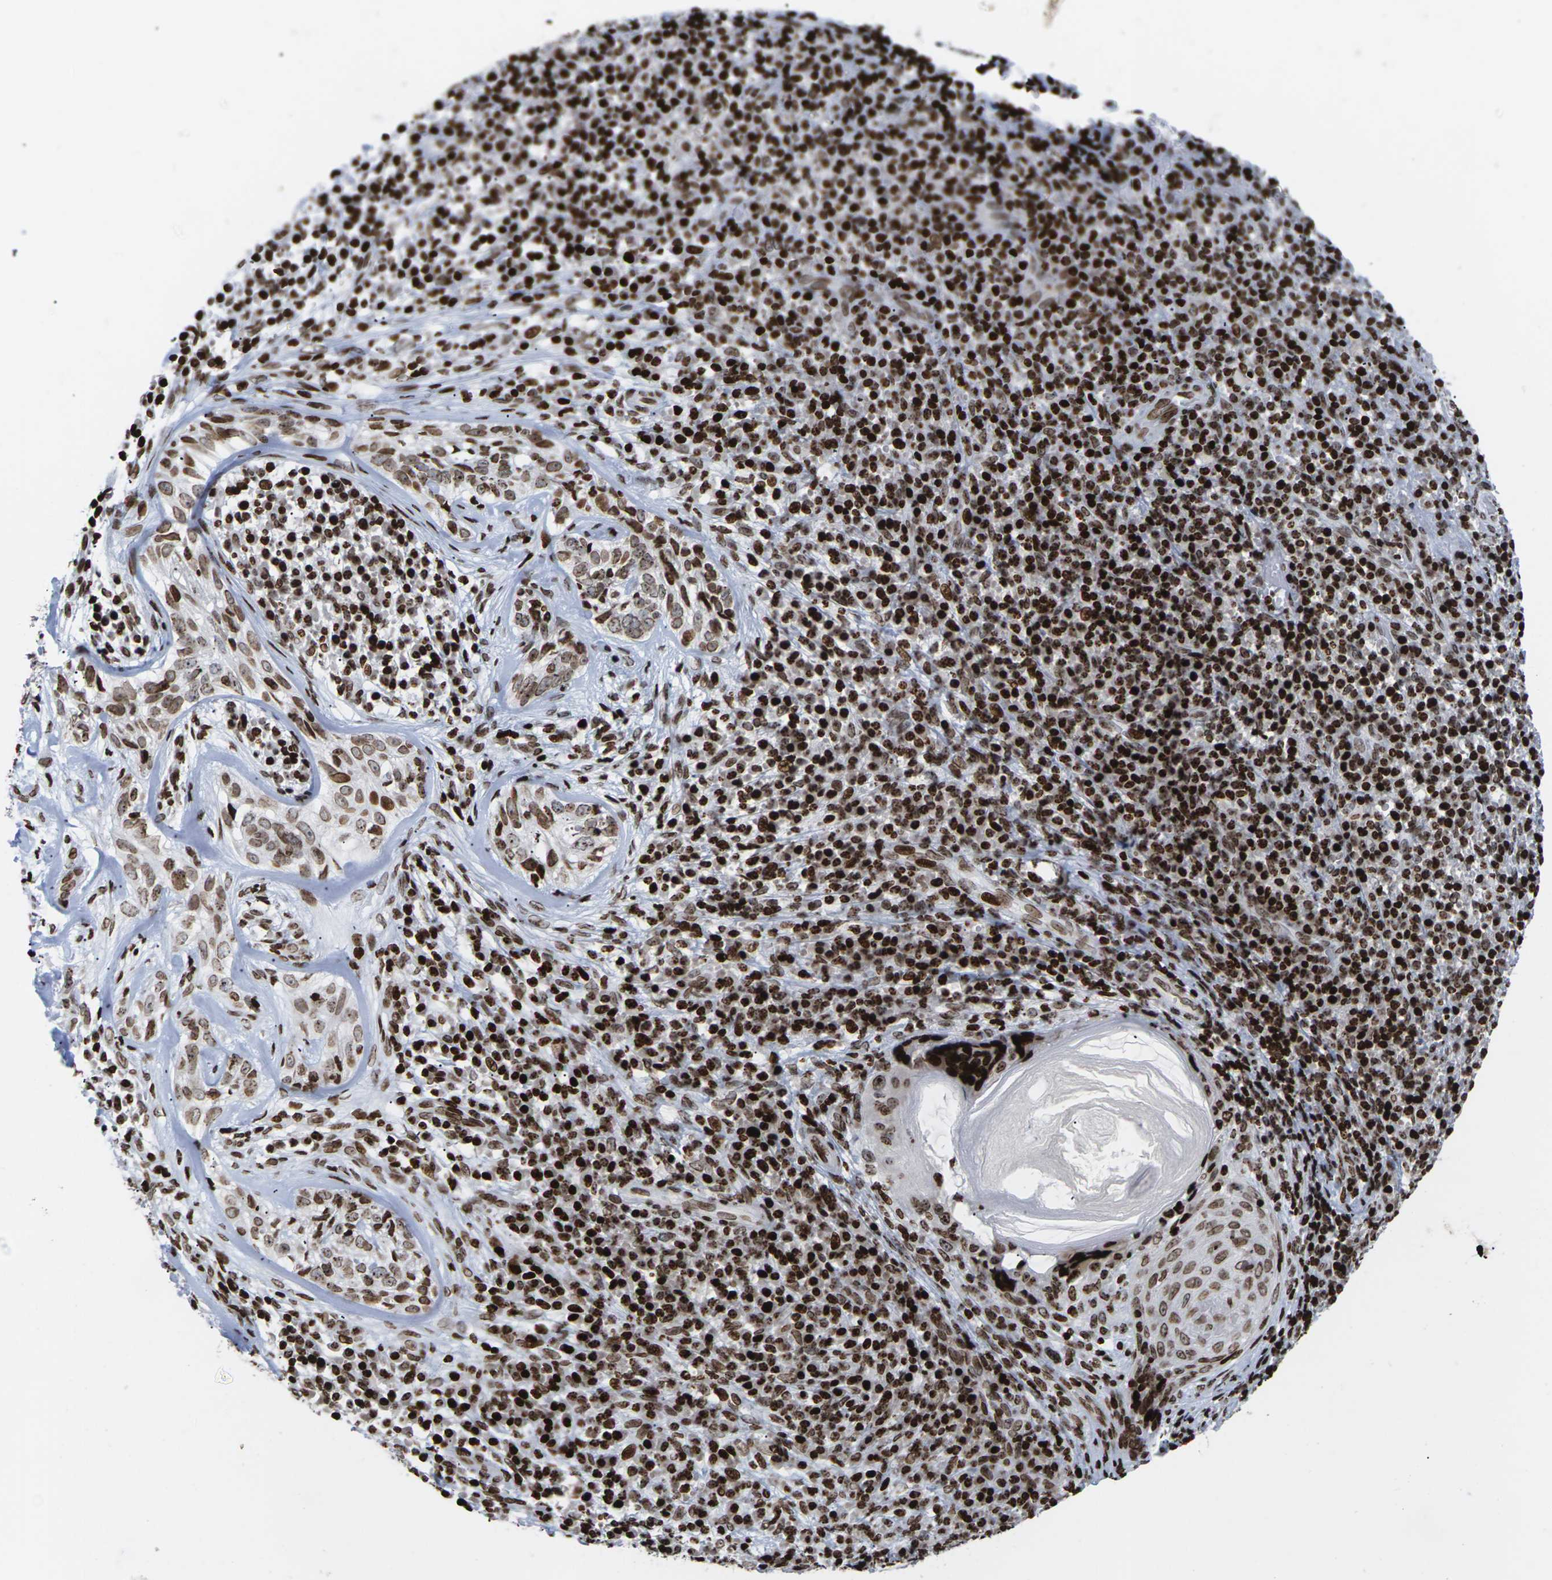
{"staining": {"intensity": "moderate", "quantity": ">75%", "location": "nuclear"}, "tissue": "skin cancer", "cell_type": "Tumor cells", "image_type": "cancer", "snomed": [{"axis": "morphology", "description": "Basal cell carcinoma"}, {"axis": "topography", "description": "Skin"}], "caption": "A photomicrograph of human skin basal cell carcinoma stained for a protein demonstrates moderate nuclear brown staining in tumor cells.", "gene": "H1-4", "patient": {"sex": "male", "age": 72}}